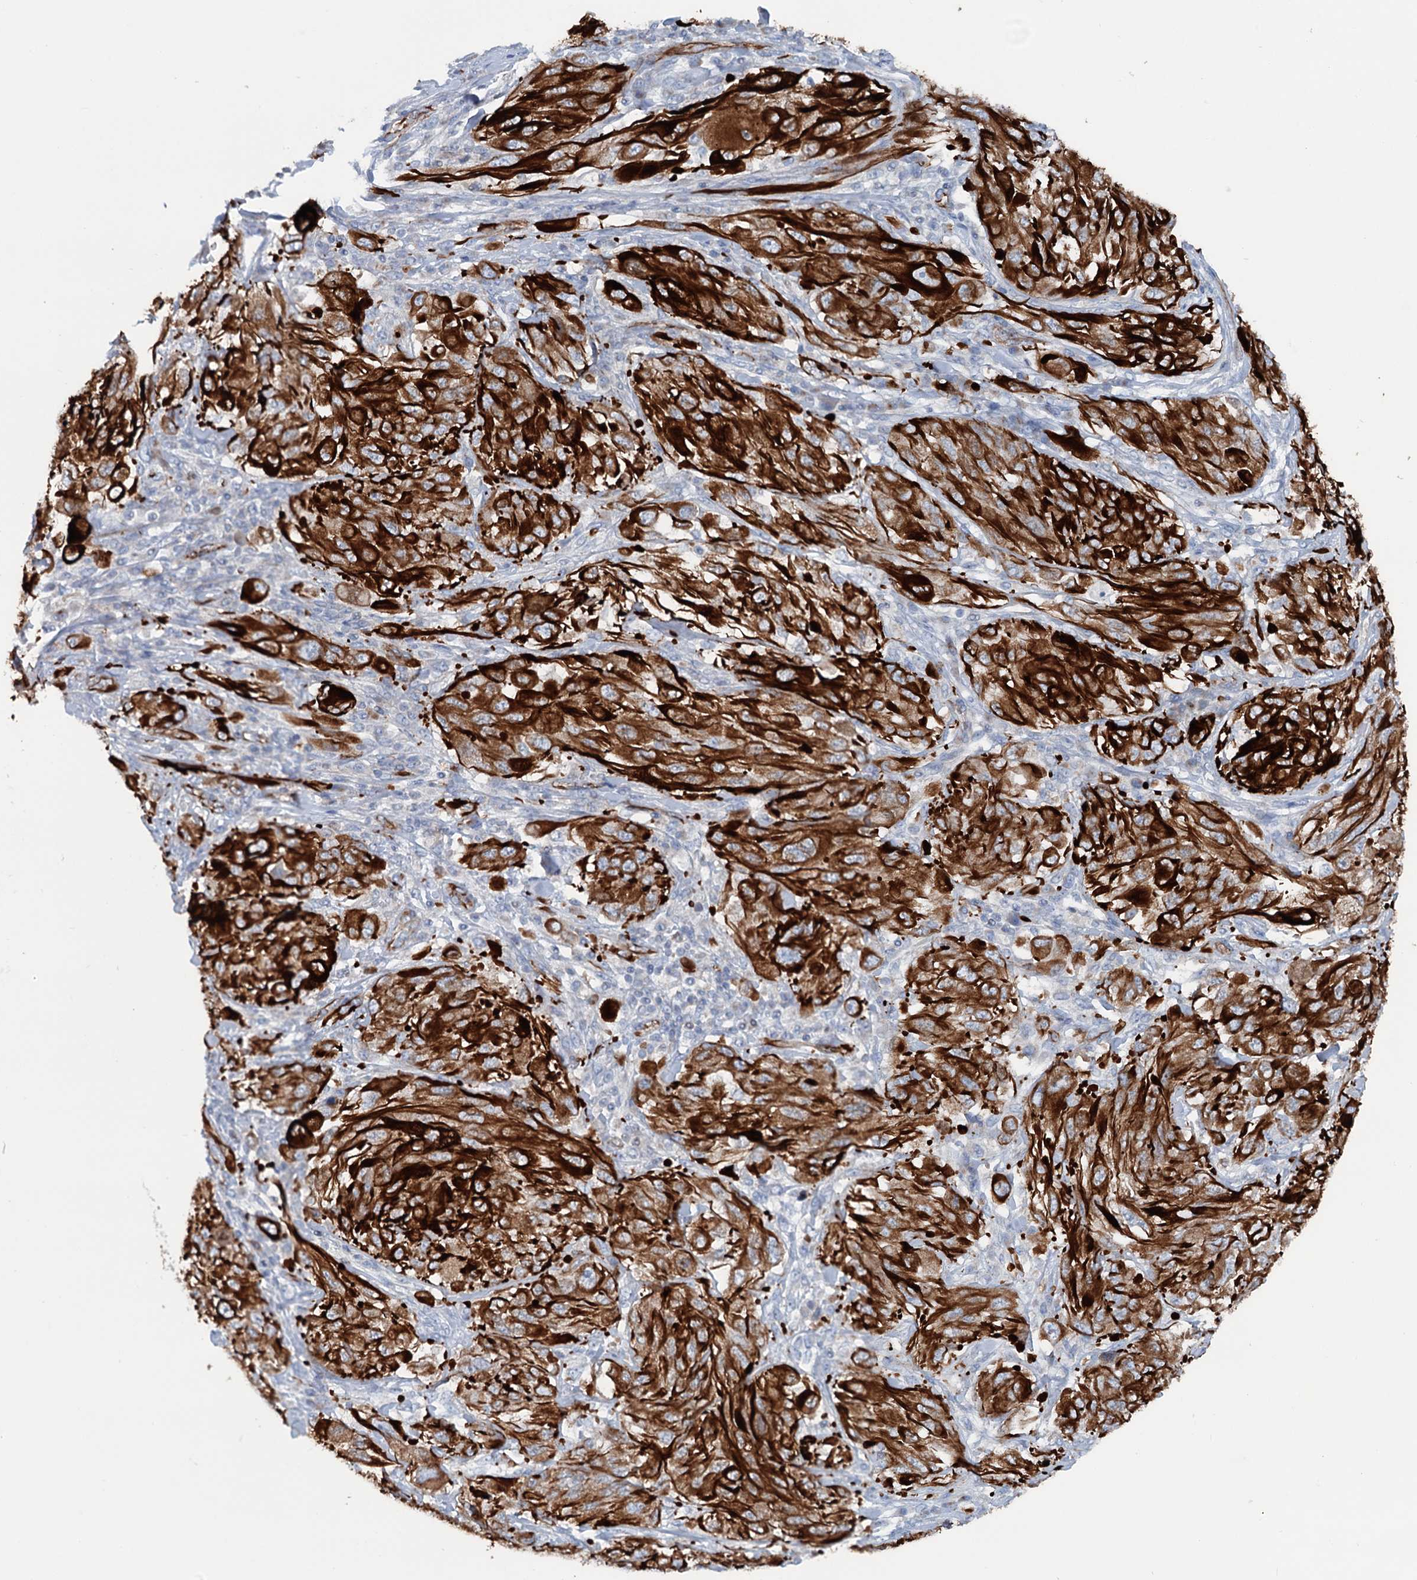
{"staining": {"intensity": "strong", "quantity": ">75%", "location": "cytoplasmic/membranous"}, "tissue": "melanoma", "cell_type": "Tumor cells", "image_type": "cancer", "snomed": [{"axis": "morphology", "description": "Malignant melanoma, NOS"}, {"axis": "topography", "description": "Skin"}], "caption": "A brown stain shows strong cytoplasmic/membranous staining of a protein in human malignant melanoma tumor cells.", "gene": "CALCOCO1", "patient": {"sex": "female", "age": 91}}